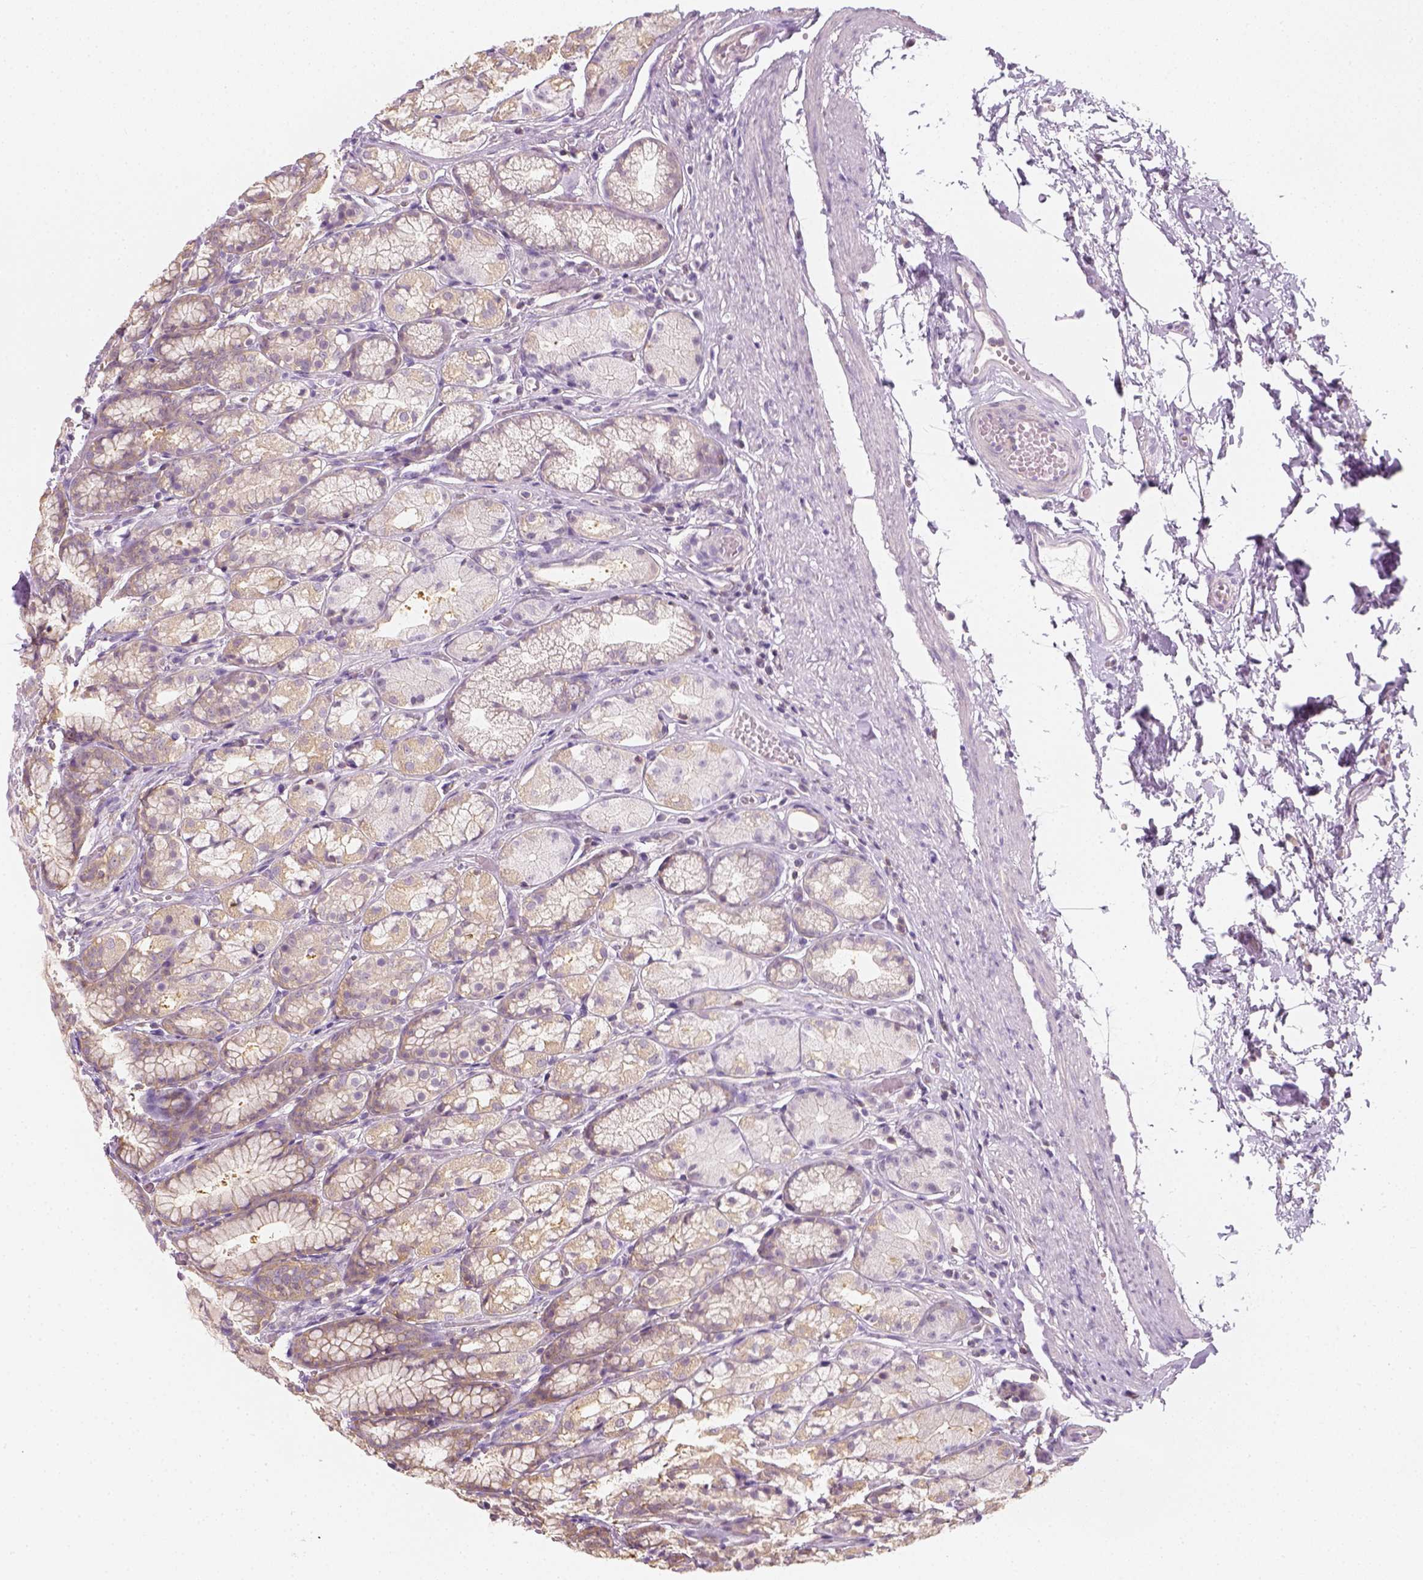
{"staining": {"intensity": "weak", "quantity": ">75%", "location": "cytoplasmic/membranous"}, "tissue": "stomach", "cell_type": "Glandular cells", "image_type": "normal", "snomed": [{"axis": "morphology", "description": "Normal tissue, NOS"}, {"axis": "topography", "description": "Stomach"}], "caption": "Immunohistochemistry (IHC) (DAB) staining of benign human stomach reveals weak cytoplasmic/membranous protein expression in about >75% of glandular cells.", "gene": "EPHB1", "patient": {"sex": "male", "age": 70}}